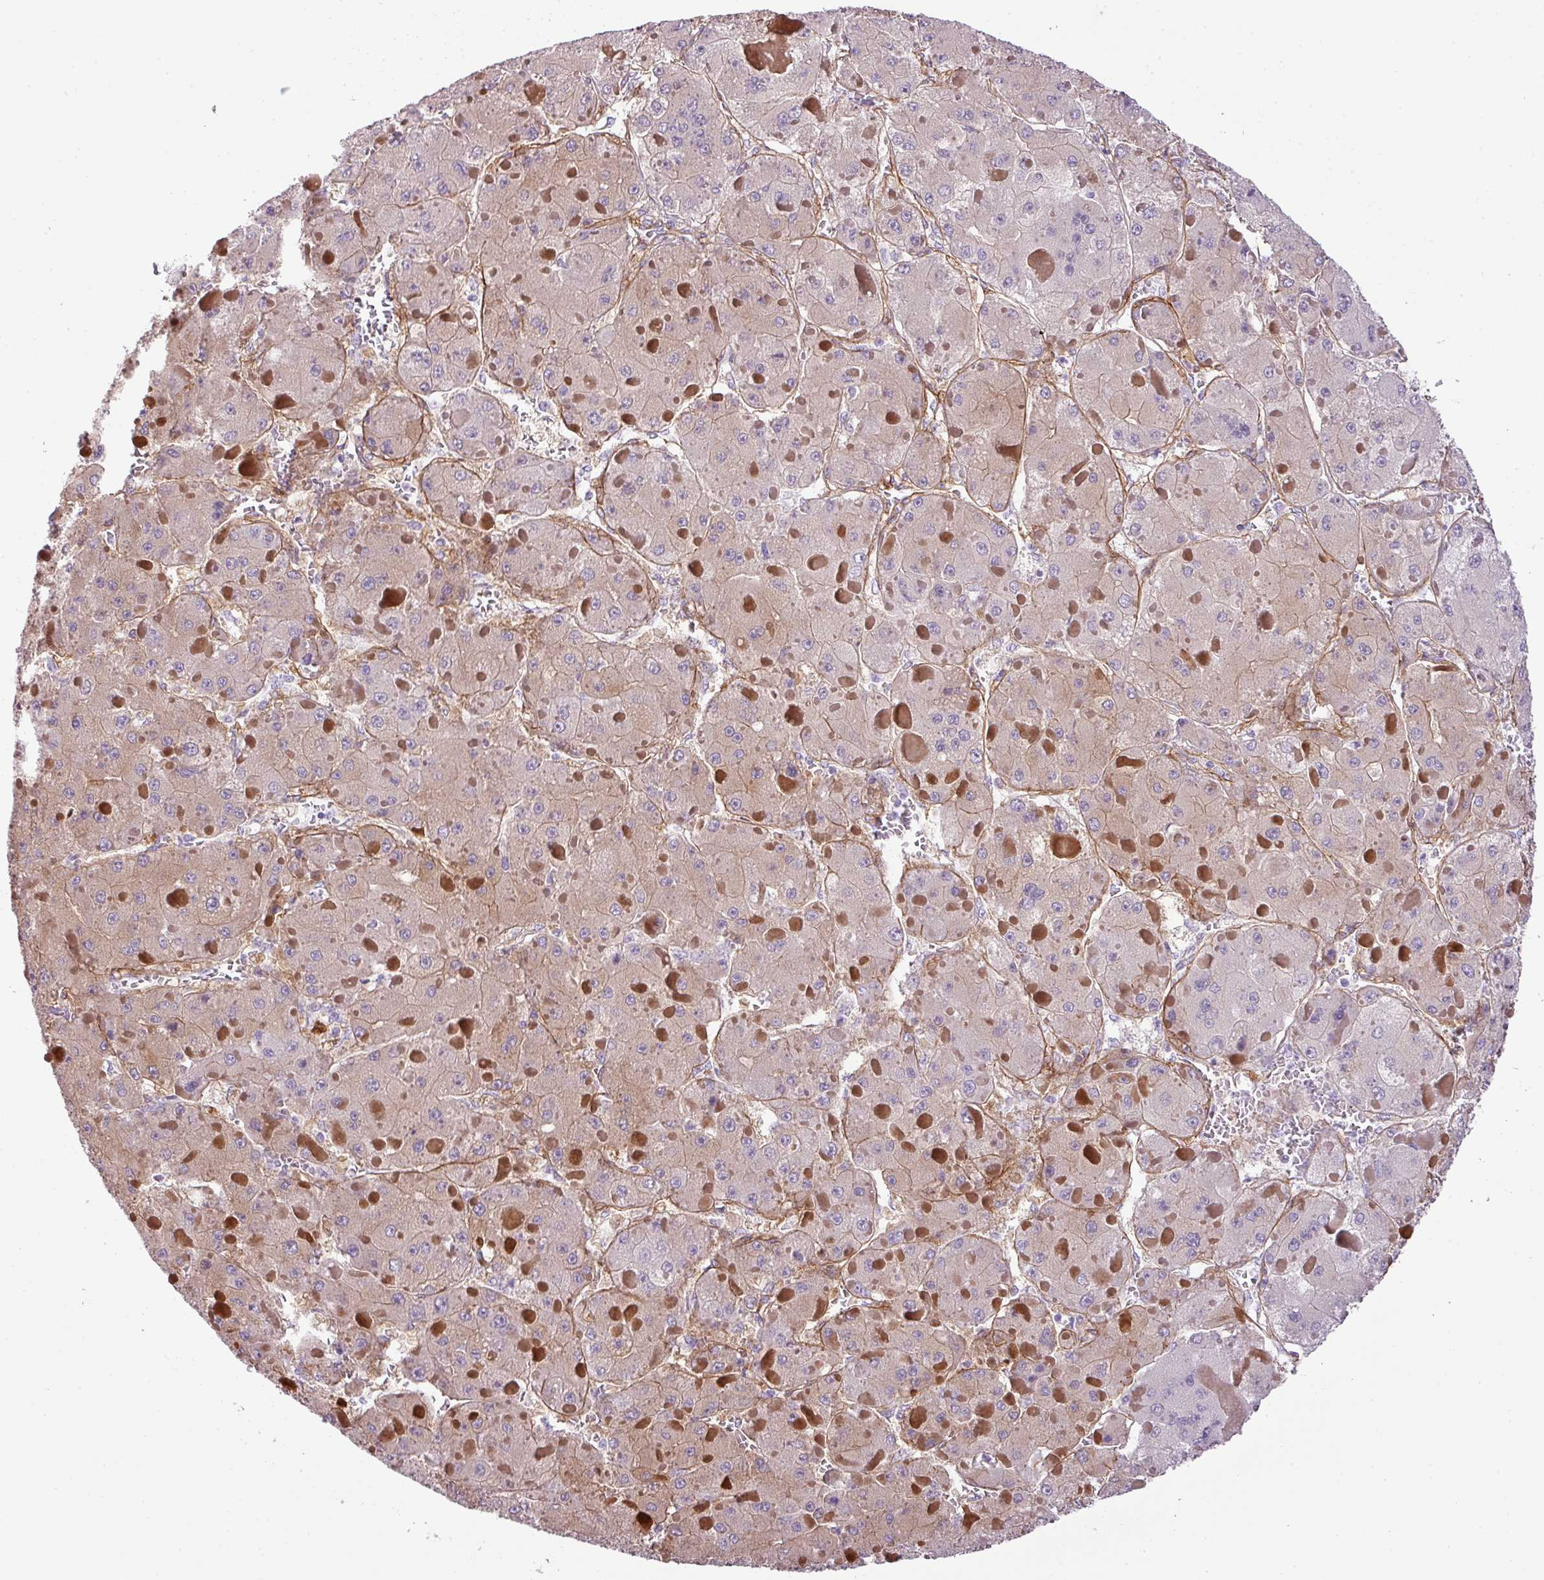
{"staining": {"intensity": "weak", "quantity": "25%-75%", "location": "cytoplasmic/membranous"}, "tissue": "liver cancer", "cell_type": "Tumor cells", "image_type": "cancer", "snomed": [{"axis": "morphology", "description": "Carcinoma, Hepatocellular, NOS"}, {"axis": "topography", "description": "Liver"}], "caption": "Immunohistochemistry micrograph of human liver cancer stained for a protein (brown), which demonstrates low levels of weak cytoplasmic/membranous staining in about 25%-75% of tumor cells.", "gene": "PARD6G", "patient": {"sex": "female", "age": 73}}